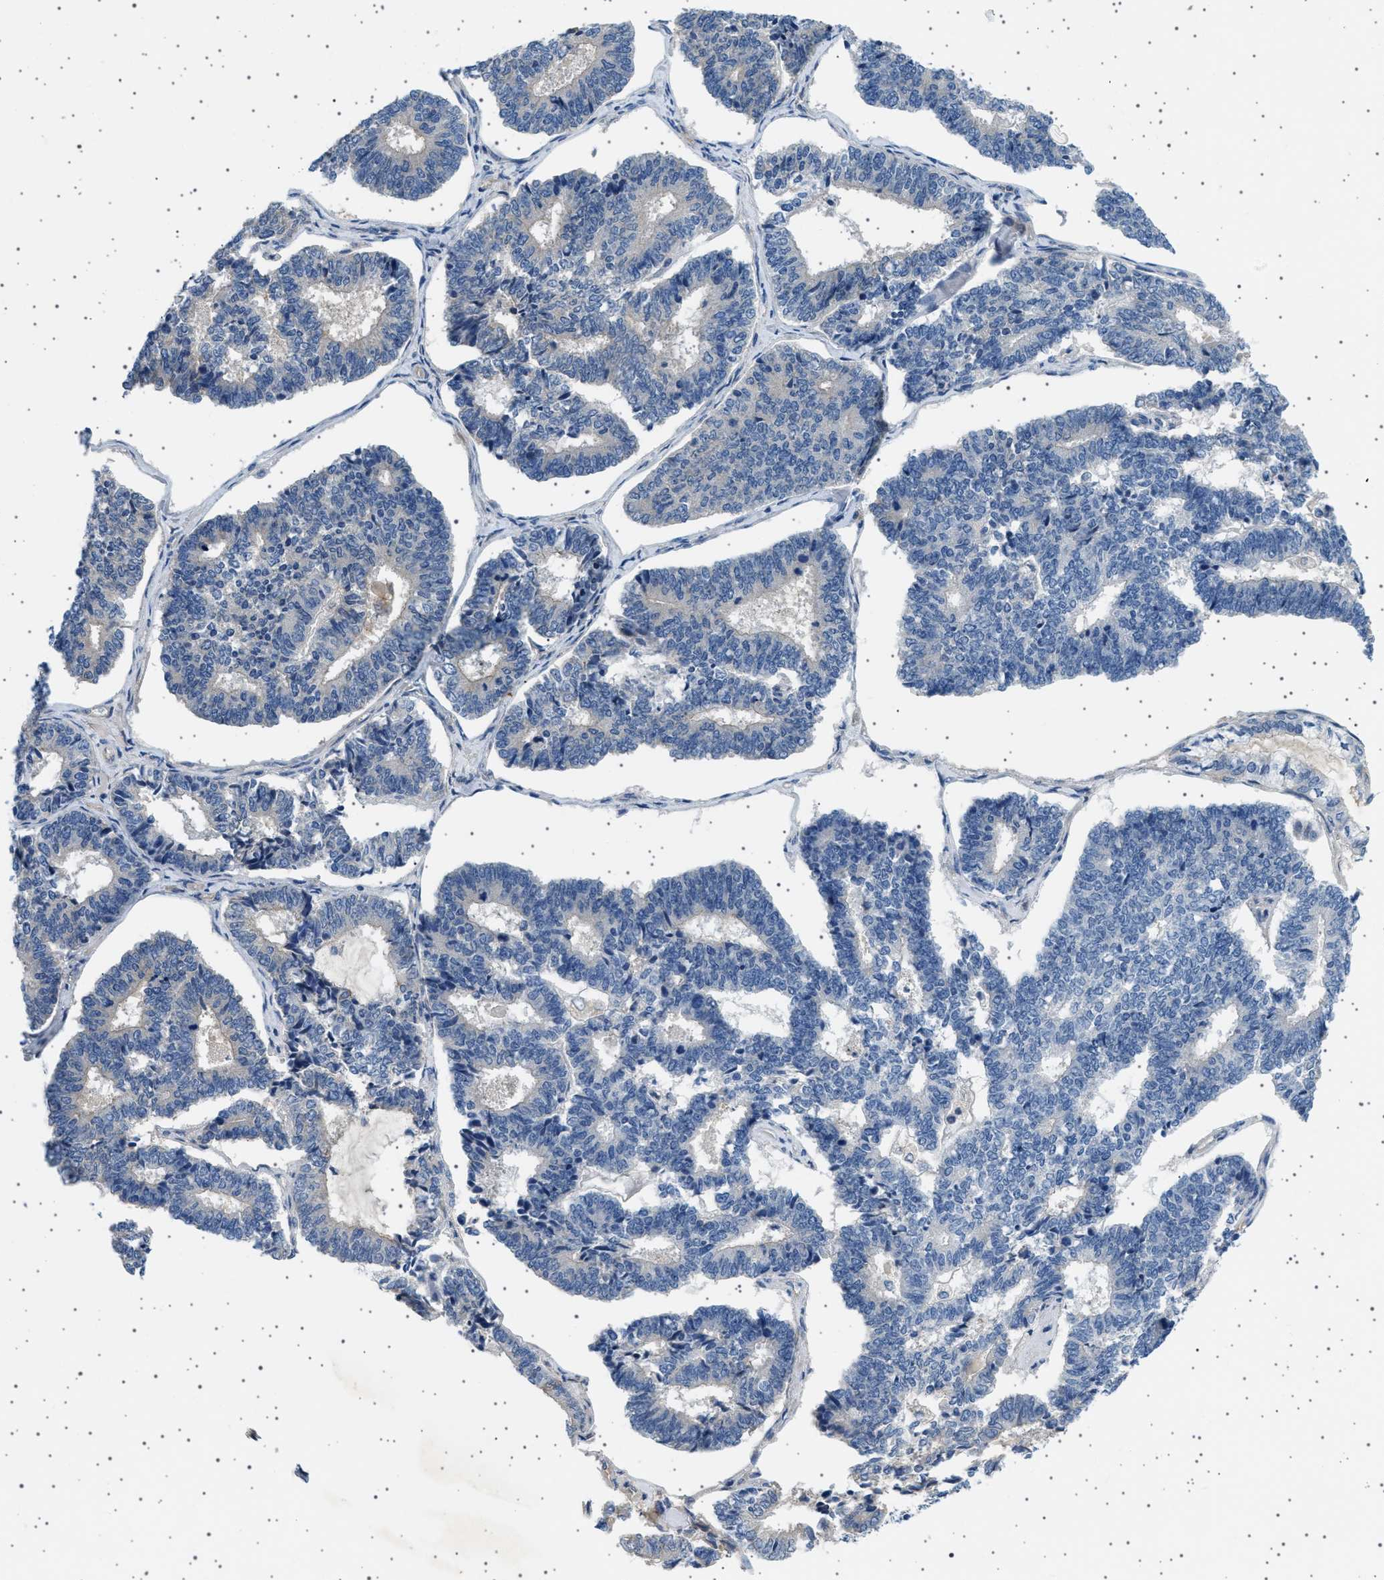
{"staining": {"intensity": "negative", "quantity": "none", "location": "none"}, "tissue": "endometrial cancer", "cell_type": "Tumor cells", "image_type": "cancer", "snomed": [{"axis": "morphology", "description": "Adenocarcinoma, NOS"}, {"axis": "topography", "description": "Endometrium"}], "caption": "Tumor cells show no significant positivity in endometrial cancer. (Stains: DAB IHC with hematoxylin counter stain, Microscopy: brightfield microscopy at high magnification).", "gene": "PLPP6", "patient": {"sex": "female", "age": 70}}